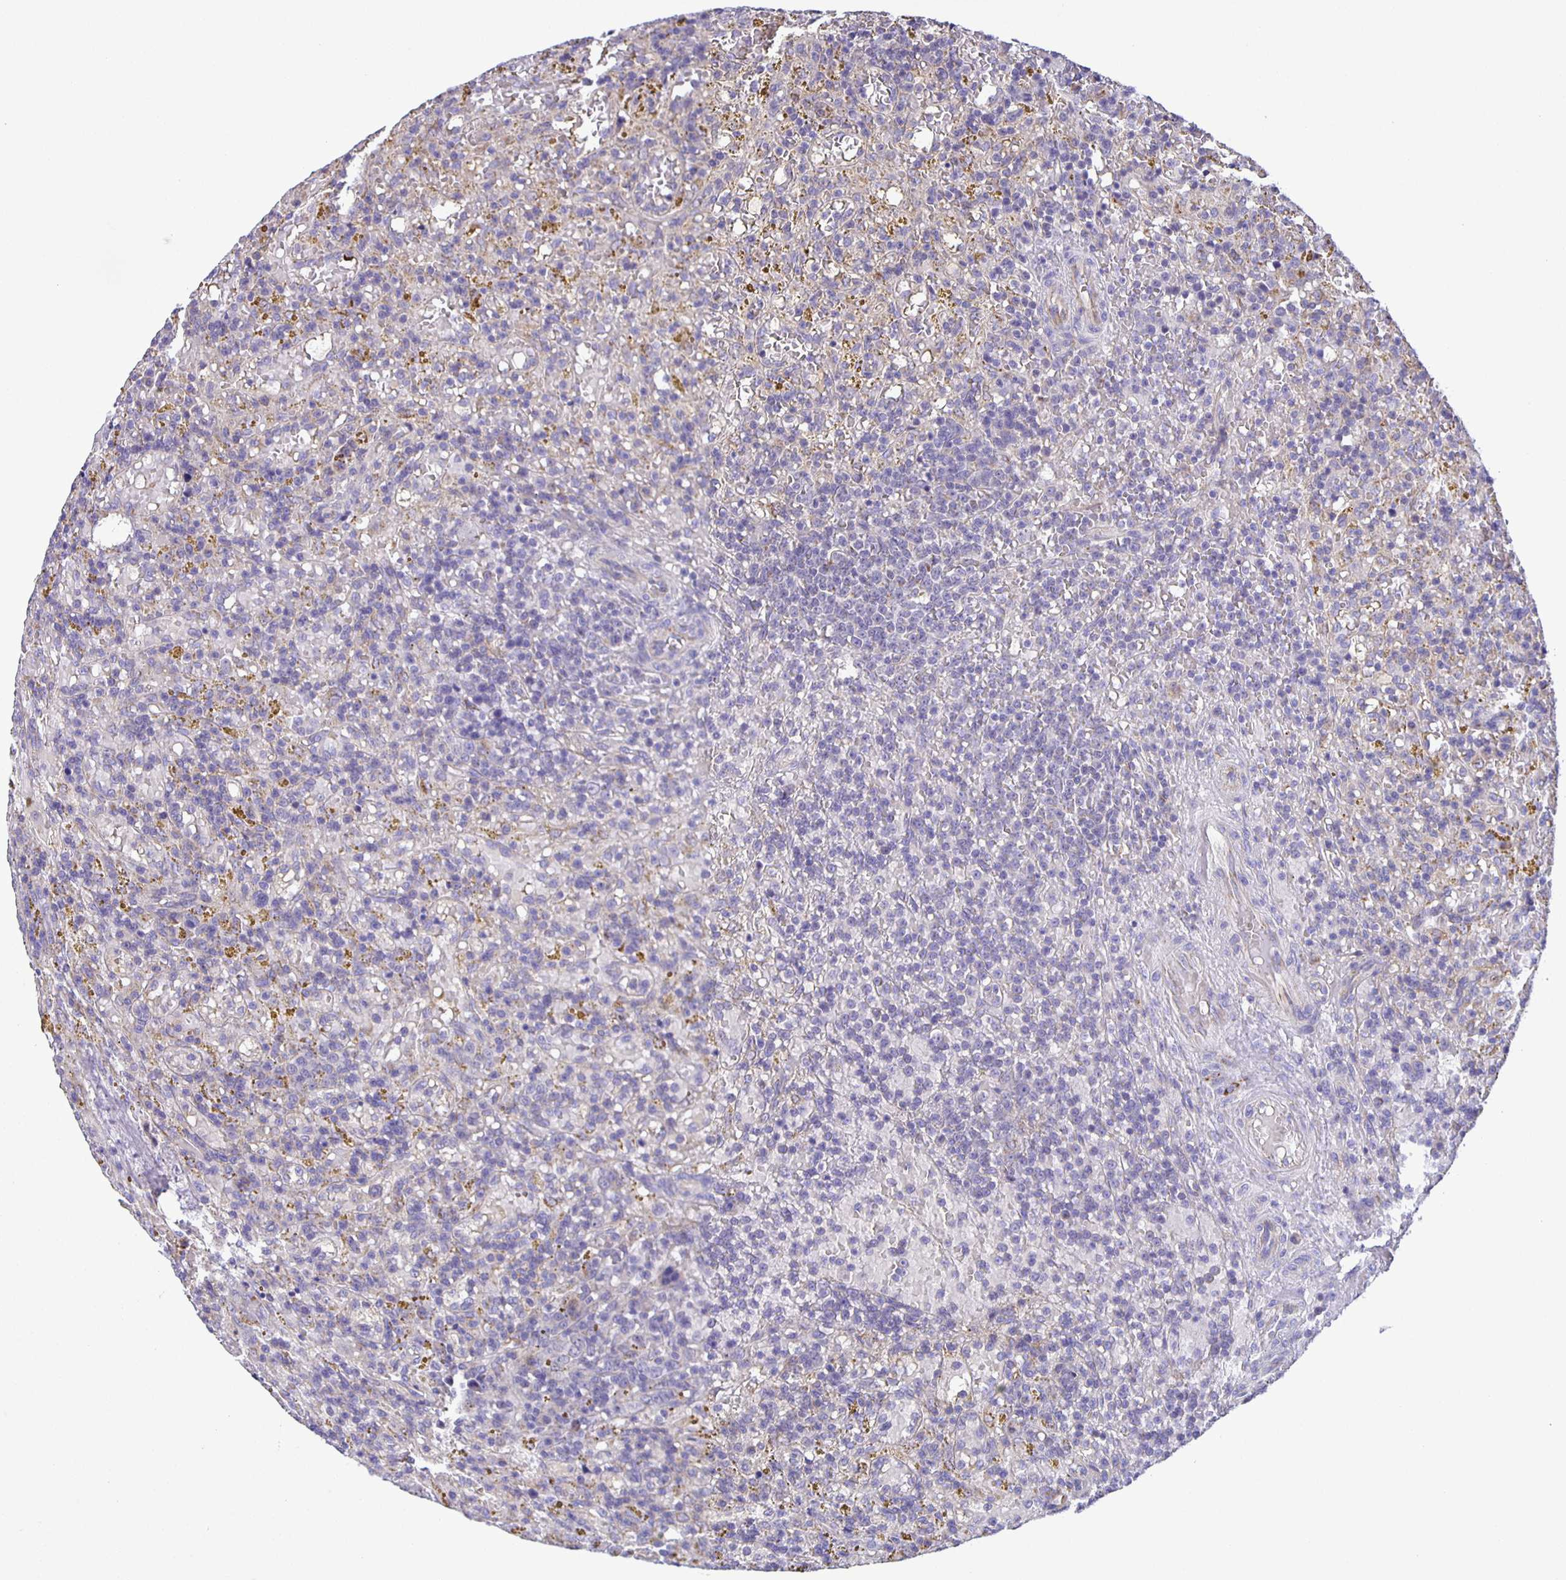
{"staining": {"intensity": "negative", "quantity": "none", "location": "none"}, "tissue": "lymphoma", "cell_type": "Tumor cells", "image_type": "cancer", "snomed": [{"axis": "morphology", "description": "Malignant lymphoma, non-Hodgkin's type, Low grade"}, {"axis": "topography", "description": "Spleen"}], "caption": "The IHC image has no significant positivity in tumor cells of low-grade malignant lymphoma, non-Hodgkin's type tissue.", "gene": "JMJD4", "patient": {"sex": "female", "age": 65}}